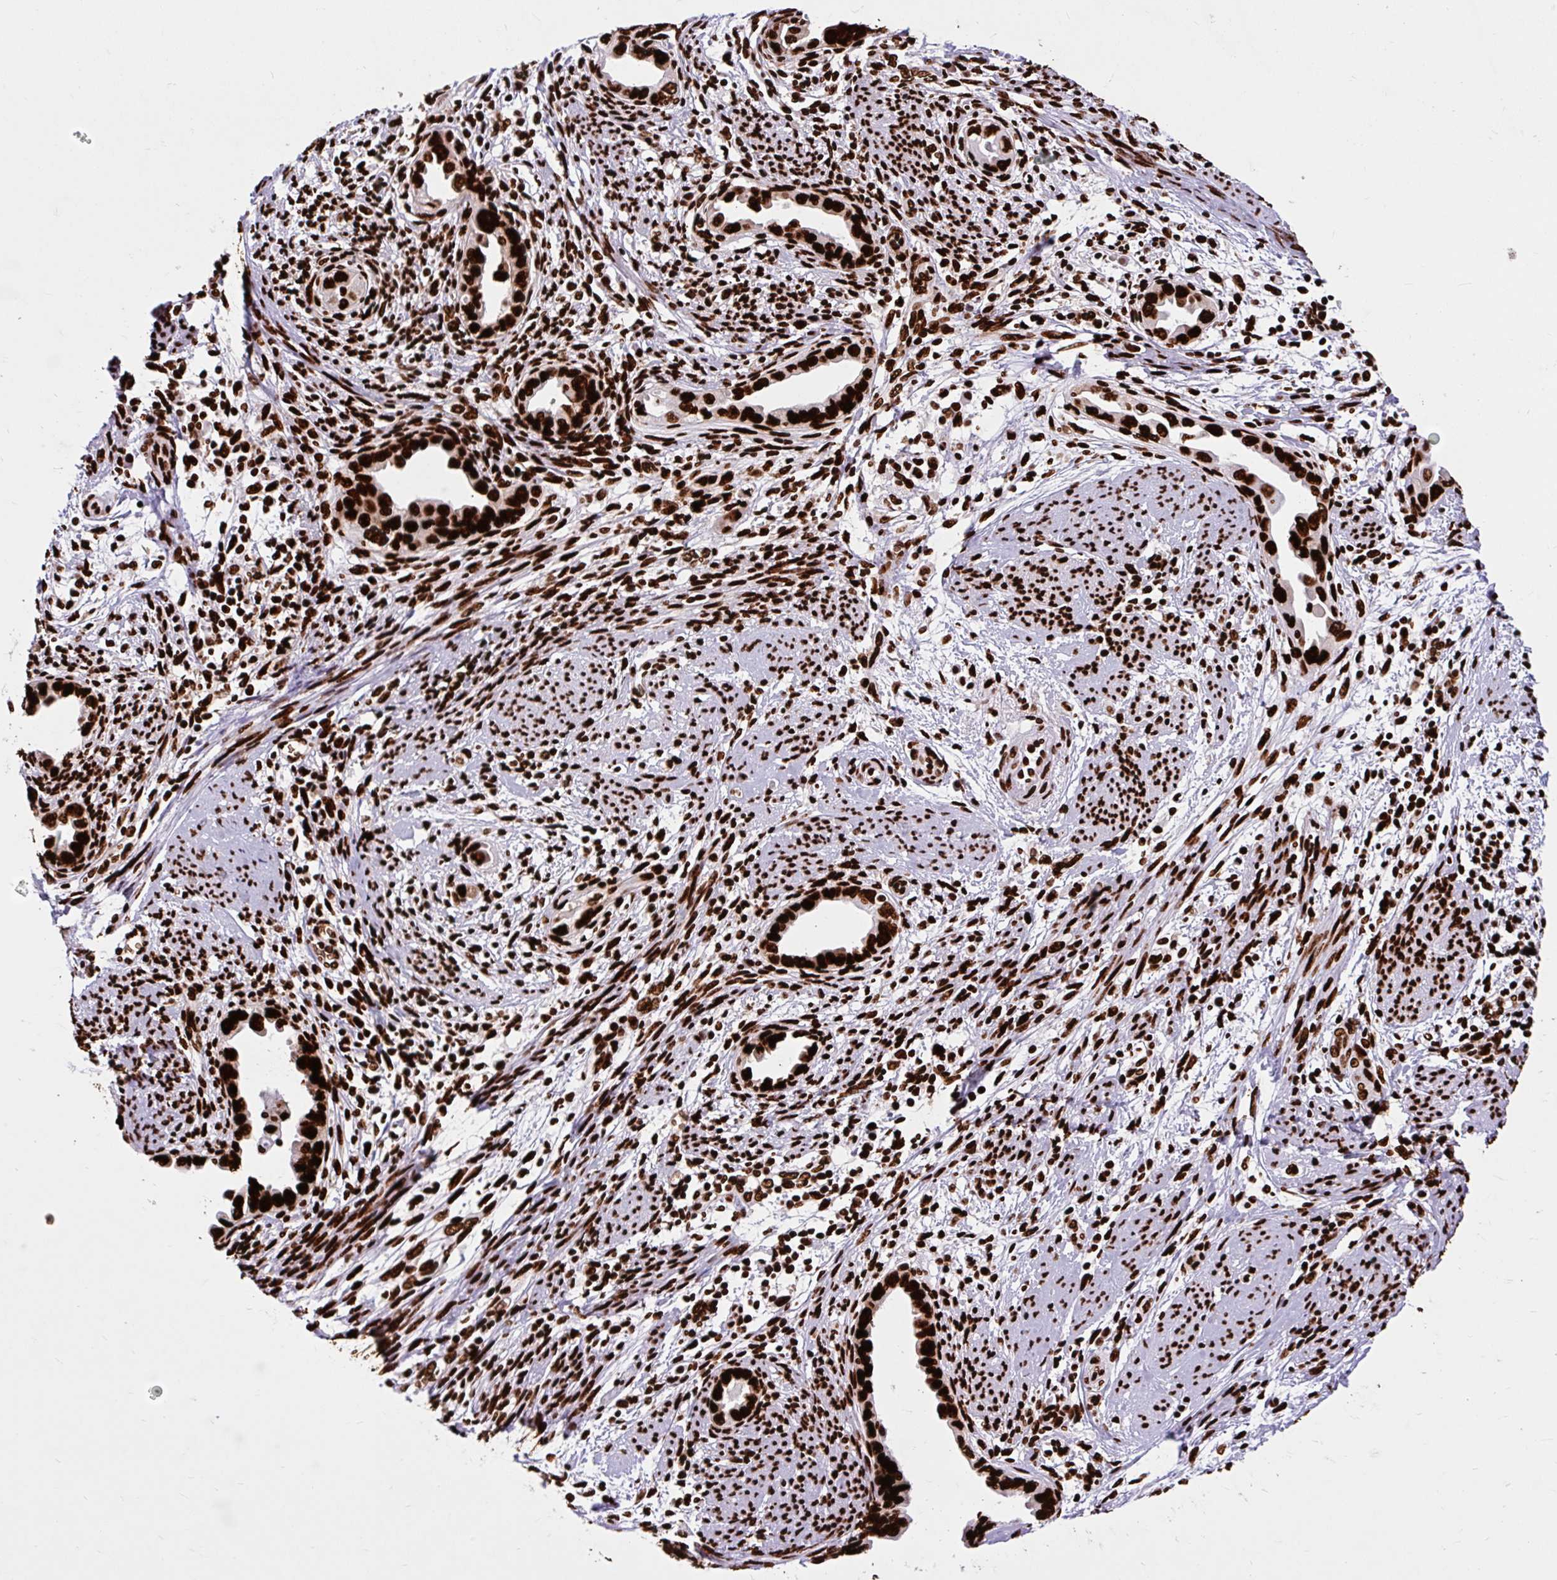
{"staining": {"intensity": "strong", "quantity": ">75%", "location": "nuclear"}, "tissue": "endometrial cancer", "cell_type": "Tumor cells", "image_type": "cancer", "snomed": [{"axis": "morphology", "description": "Adenocarcinoma, NOS"}, {"axis": "topography", "description": "Endometrium"}], "caption": "Endometrial cancer (adenocarcinoma) tissue reveals strong nuclear positivity in about >75% of tumor cells", "gene": "FUS", "patient": {"sex": "female", "age": 57}}